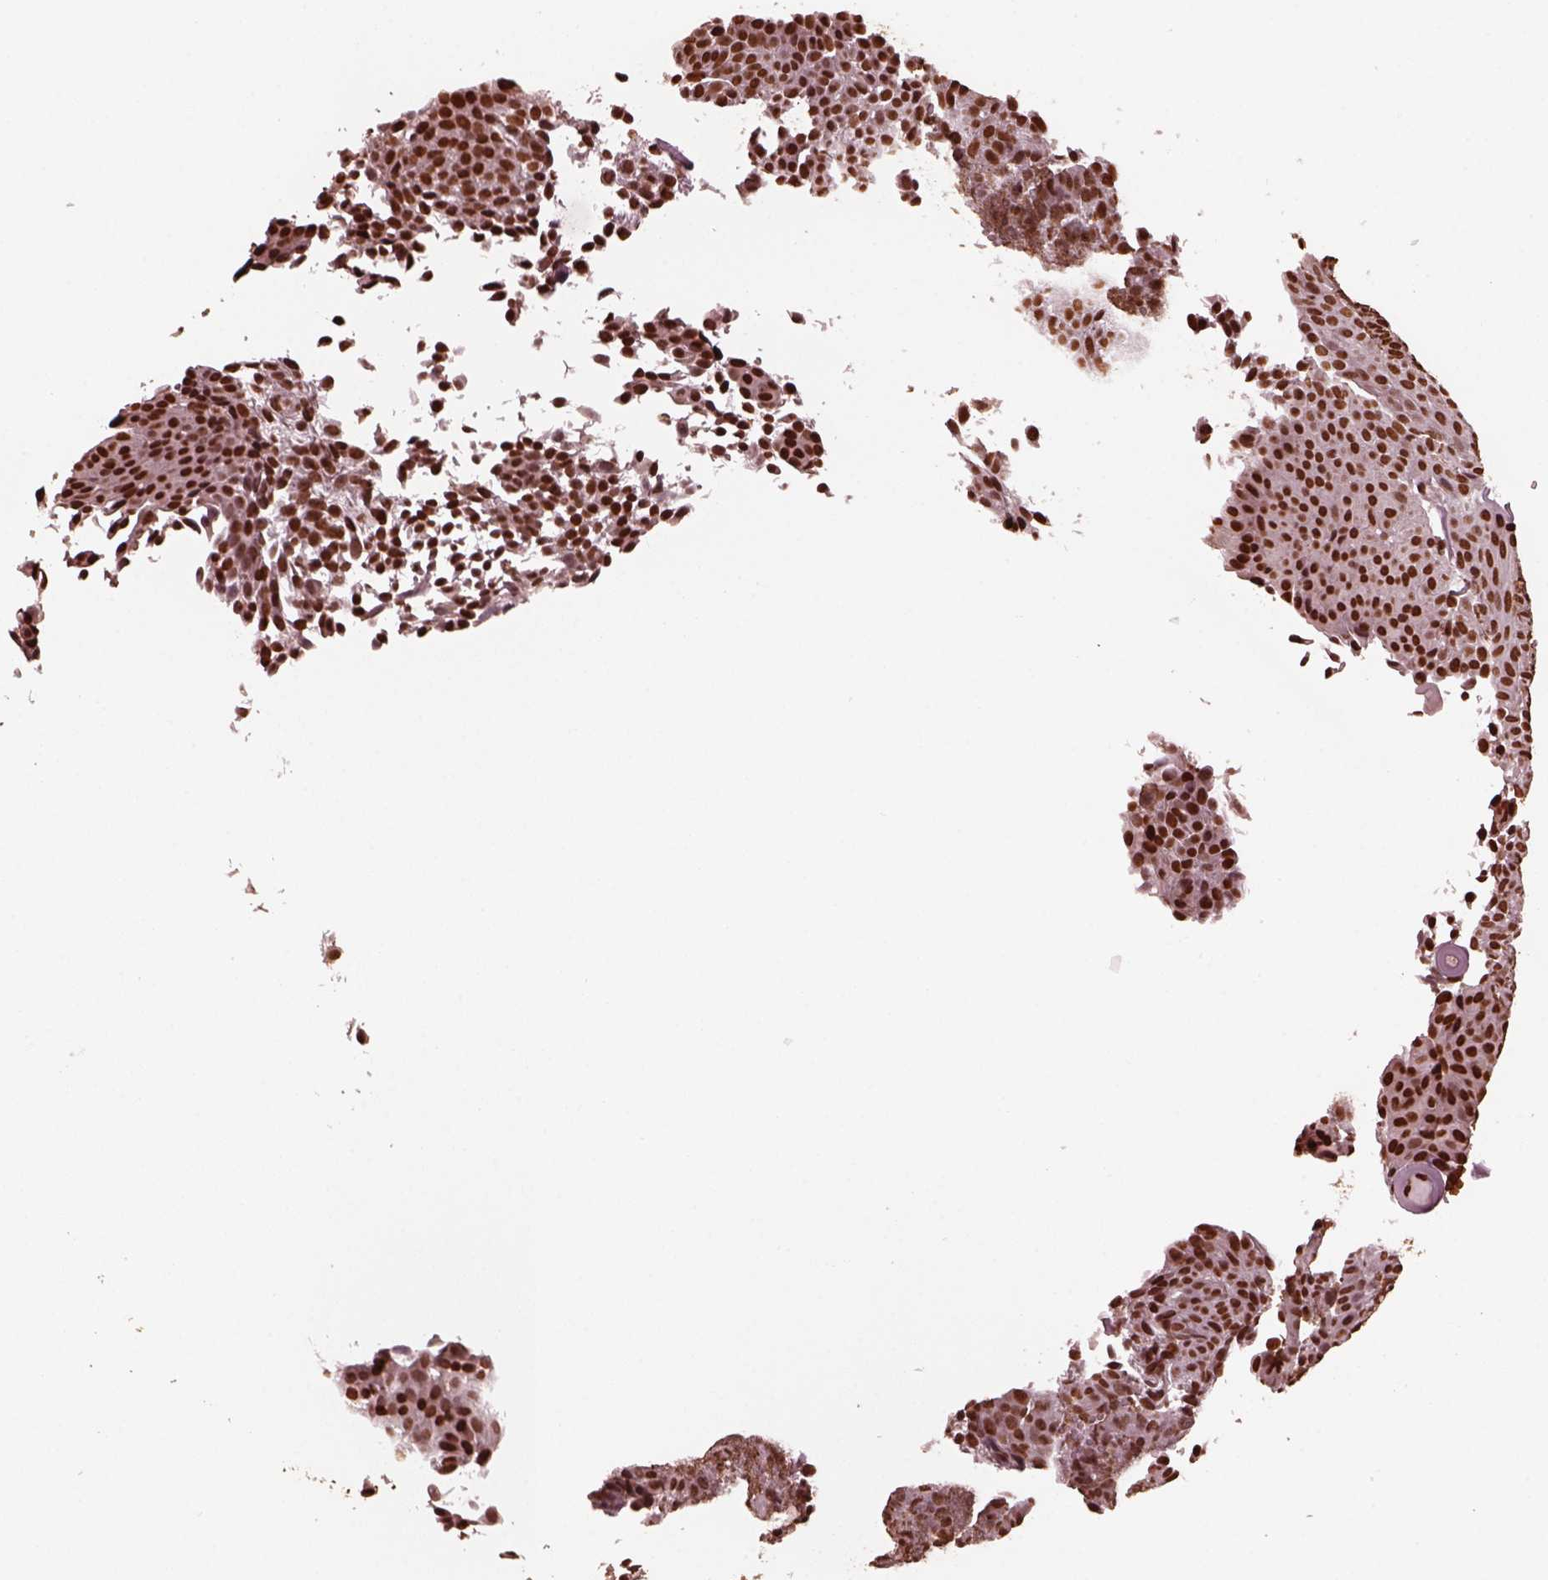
{"staining": {"intensity": "strong", "quantity": "25%-75%", "location": "nuclear"}, "tissue": "urothelial cancer", "cell_type": "Tumor cells", "image_type": "cancer", "snomed": [{"axis": "morphology", "description": "Urothelial carcinoma, Low grade"}, {"axis": "topography", "description": "Urinary bladder"}], "caption": "Strong nuclear positivity for a protein is identified in about 25%-75% of tumor cells of urothelial cancer using immunohistochemistry (IHC).", "gene": "NSD1", "patient": {"sex": "male", "age": 77}}